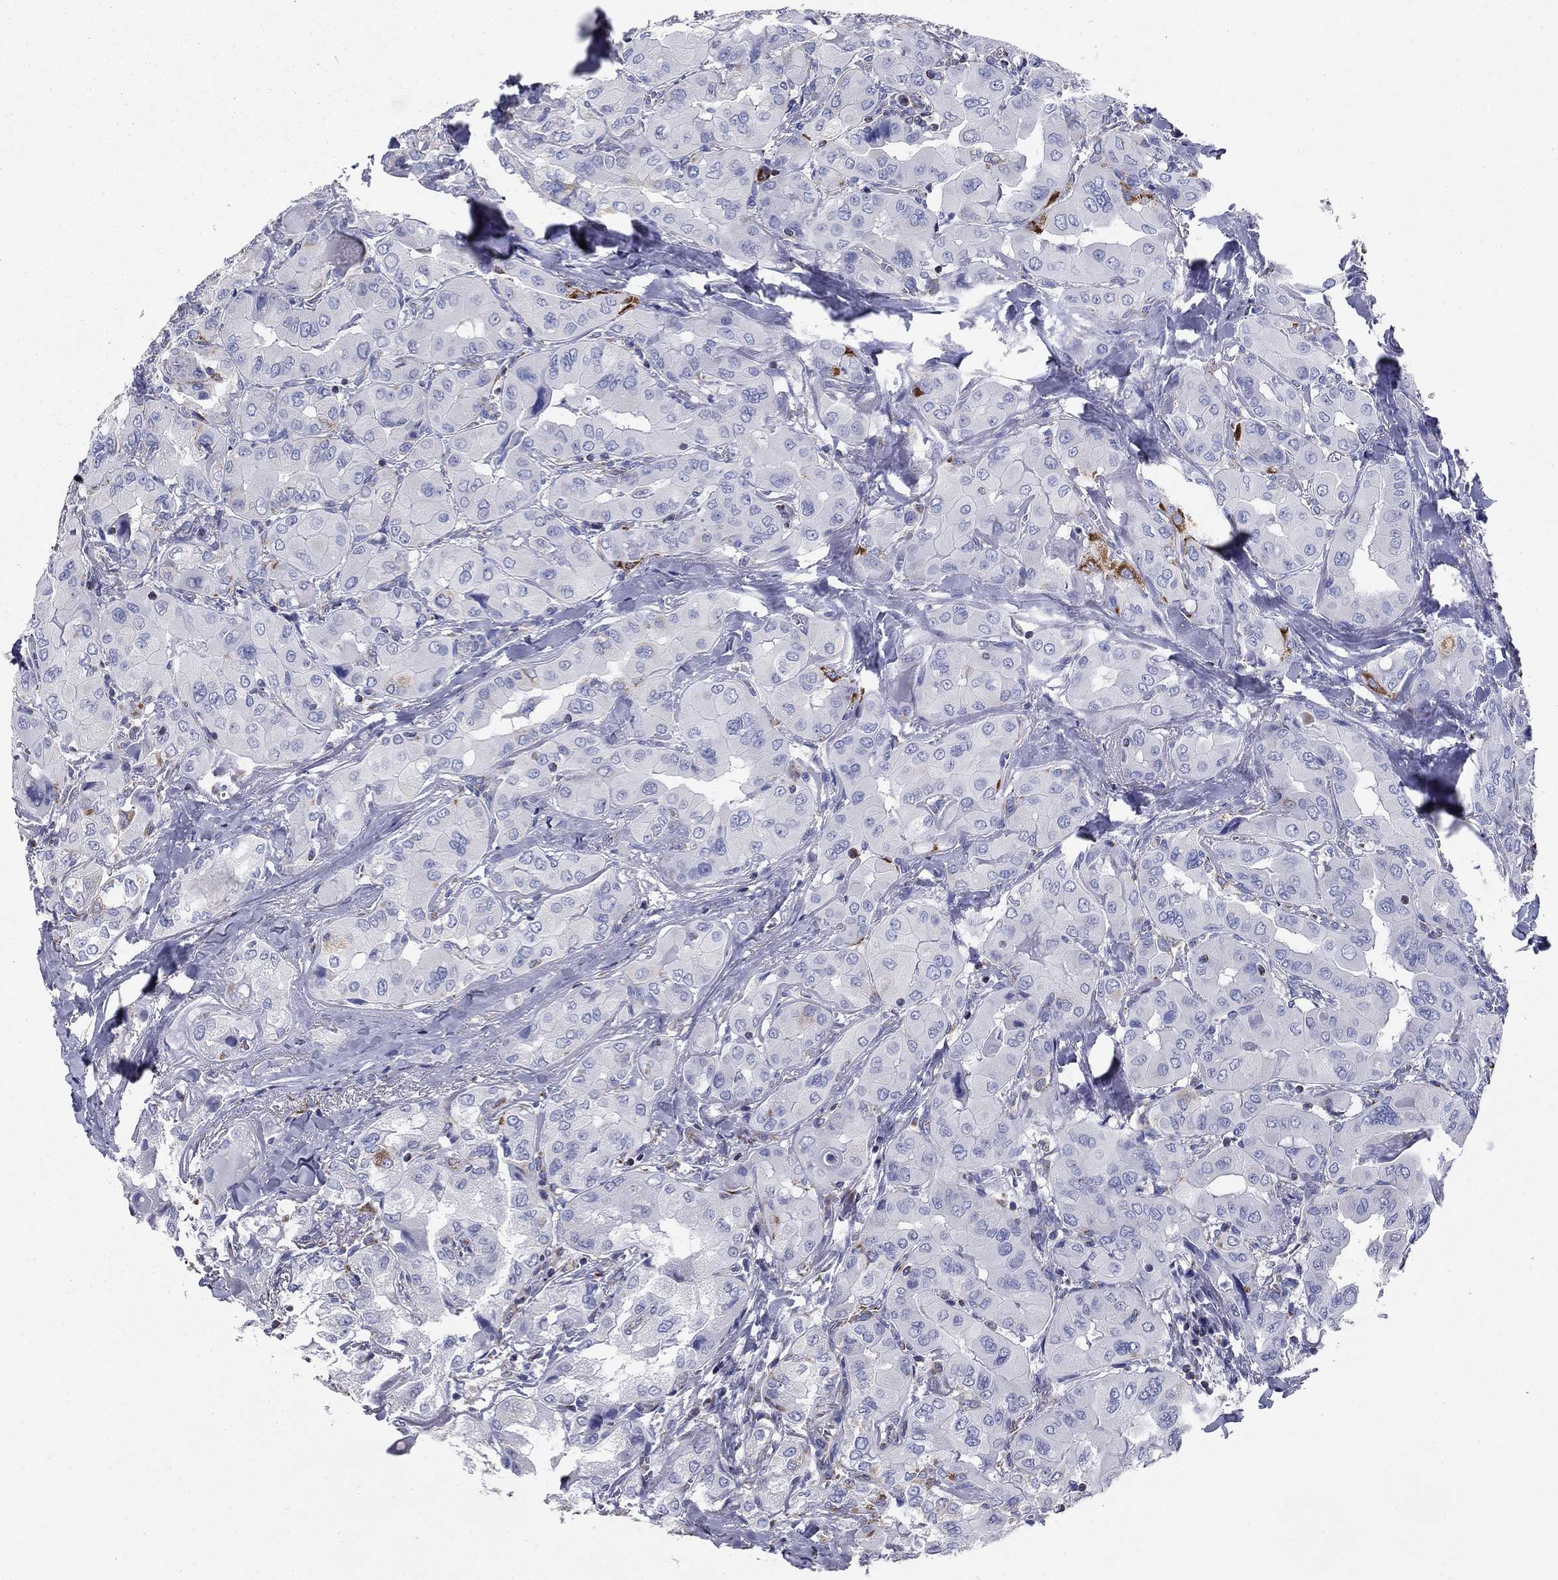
{"staining": {"intensity": "negative", "quantity": "none", "location": "none"}, "tissue": "thyroid cancer", "cell_type": "Tumor cells", "image_type": "cancer", "snomed": [{"axis": "morphology", "description": "Normal tissue, NOS"}, {"axis": "morphology", "description": "Papillary adenocarcinoma, NOS"}, {"axis": "topography", "description": "Thyroid gland"}], "caption": "Immunohistochemistry of thyroid papillary adenocarcinoma demonstrates no staining in tumor cells.", "gene": "NDUFA4L2", "patient": {"sex": "female", "age": 66}}